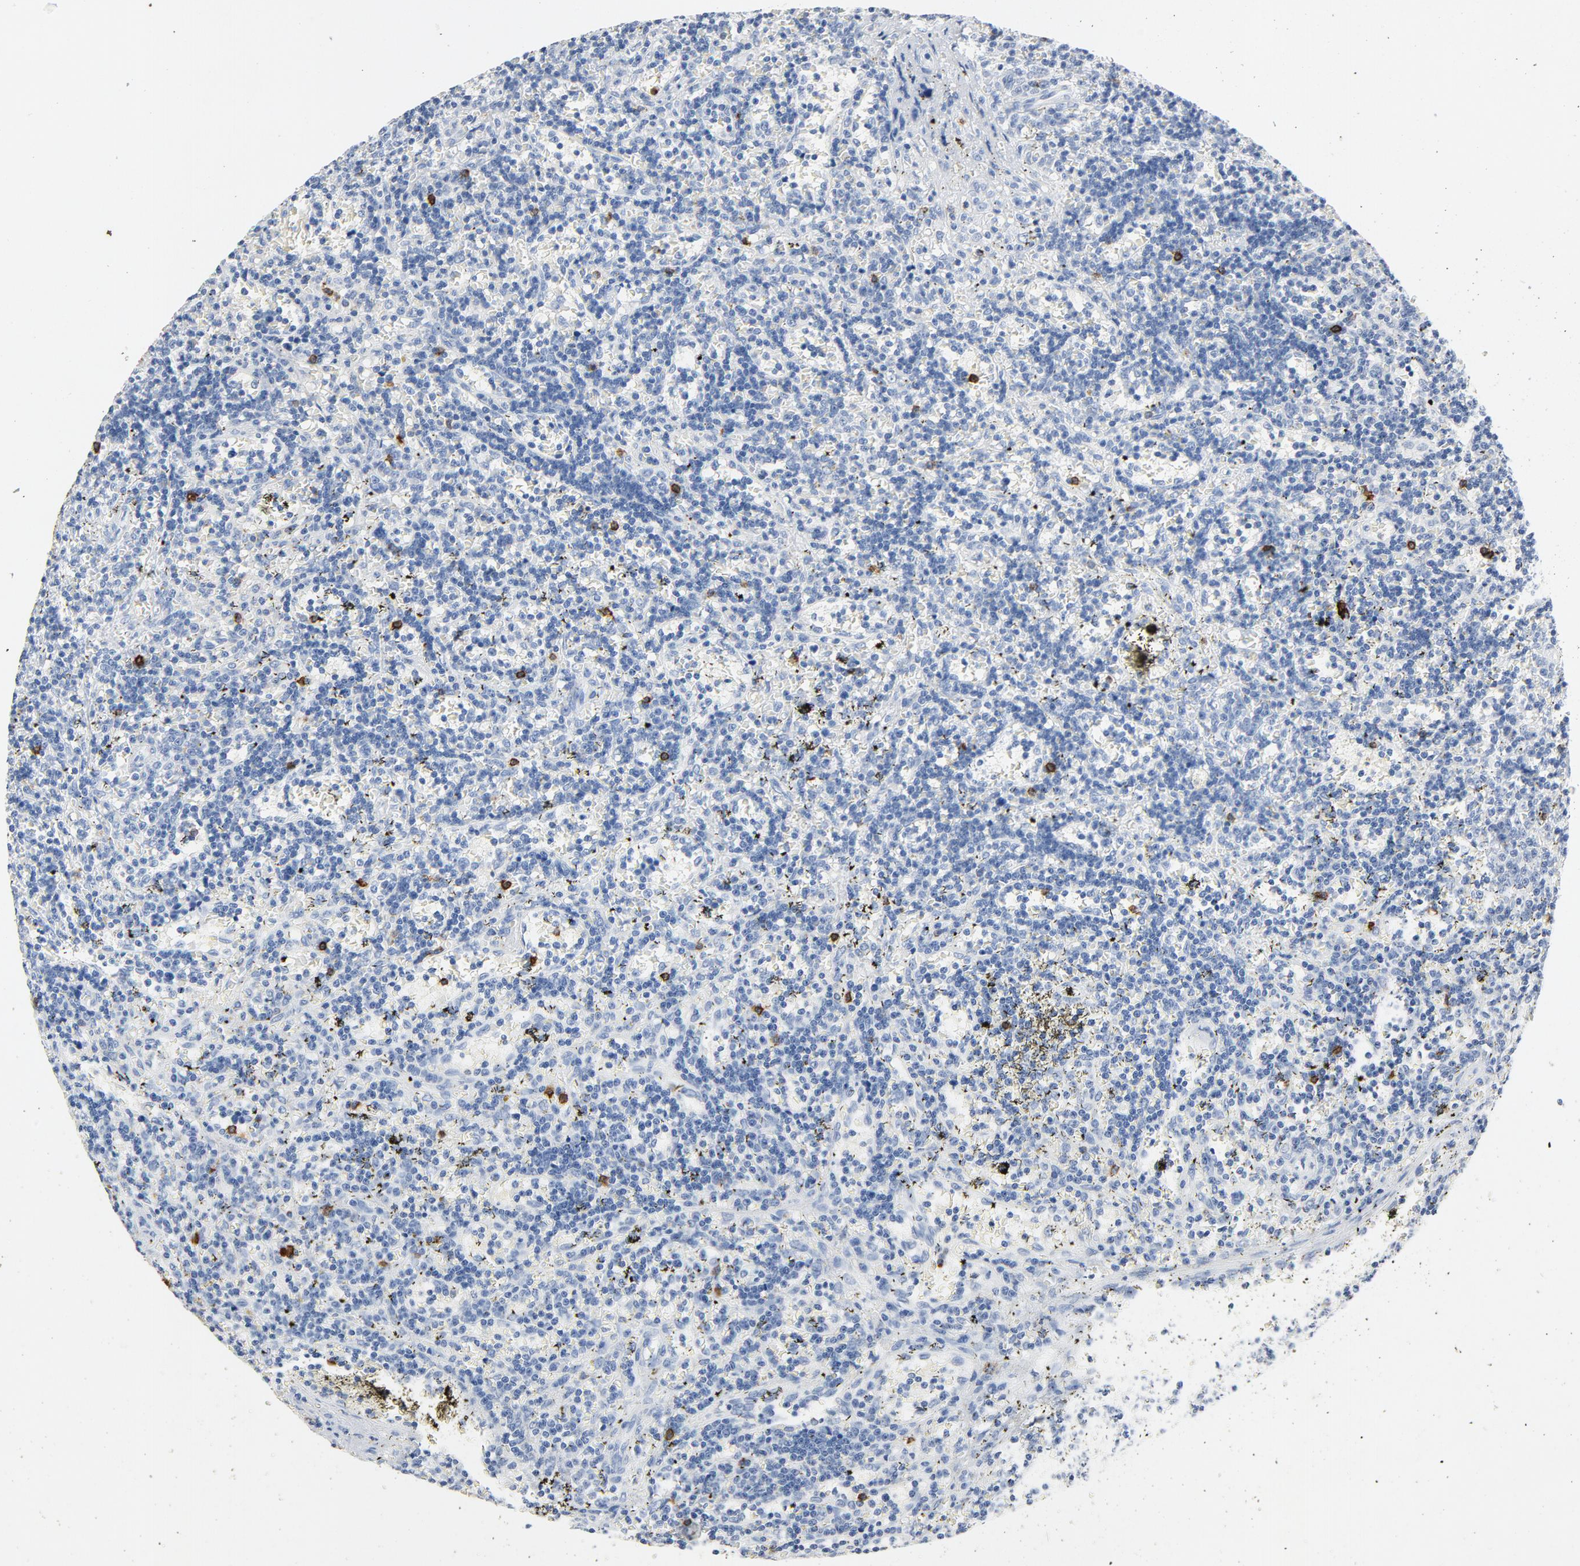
{"staining": {"intensity": "strong", "quantity": "<25%", "location": "cytoplasmic/membranous"}, "tissue": "lymphoma", "cell_type": "Tumor cells", "image_type": "cancer", "snomed": [{"axis": "morphology", "description": "Malignant lymphoma, non-Hodgkin's type, Low grade"}, {"axis": "topography", "description": "Spleen"}], "caption": "A medium amount of strong cytoplasmic/membranous staining is present in about <25% of tumor cells in lymphoma tissue.", "gene": "PTPRB", "patient": {"sex": "male", "age": 60}}